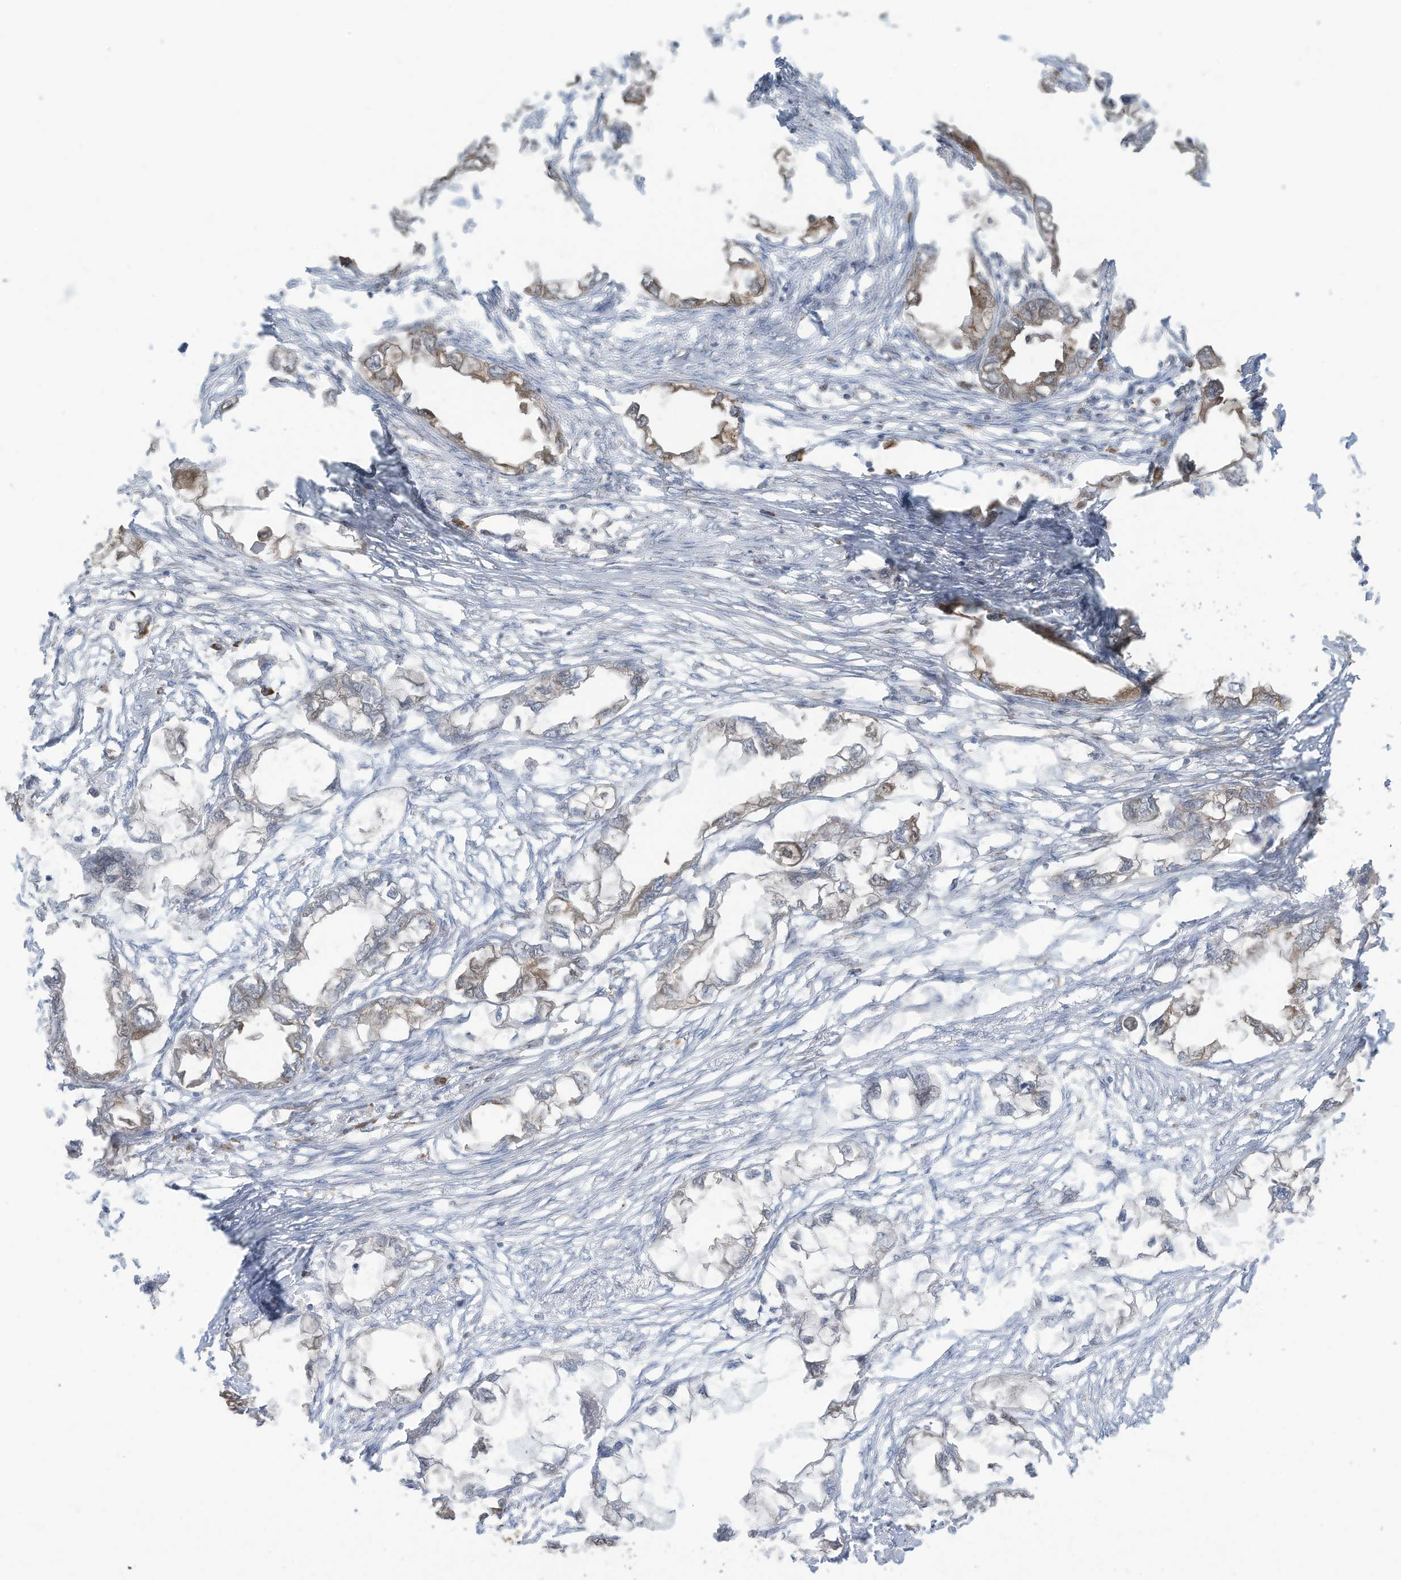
{"staining": {"intensity": "weak", "quantity": "<25%", "location": "cytoplasmic/membranous"}, "tissue": "endometrial cancer", "cell_type": "Tumor cells", "image_type": "cancer", "snomed": [{"axis": "morphology", "description": "Adenocarcinoma, NOS"}, {"axis": "morphology", "description": "Adenocarcinoma, metastatic, NOS"}, {"axis": "topography", "description": "Adipose tissue"}, {"axis": "topography", "description": "Endometrium"}], "caption": "High power microscopy photomicrograph of an immunohistochemistry (IHC) photomicrograph of metastatic adenocarcinoma (endometrial), revealing no significant staining in tumor cells. (IHC, brightfield microscopy, high magnification).", "gene": "OLA1", "patient": {"sex": "female", "age": 67}}